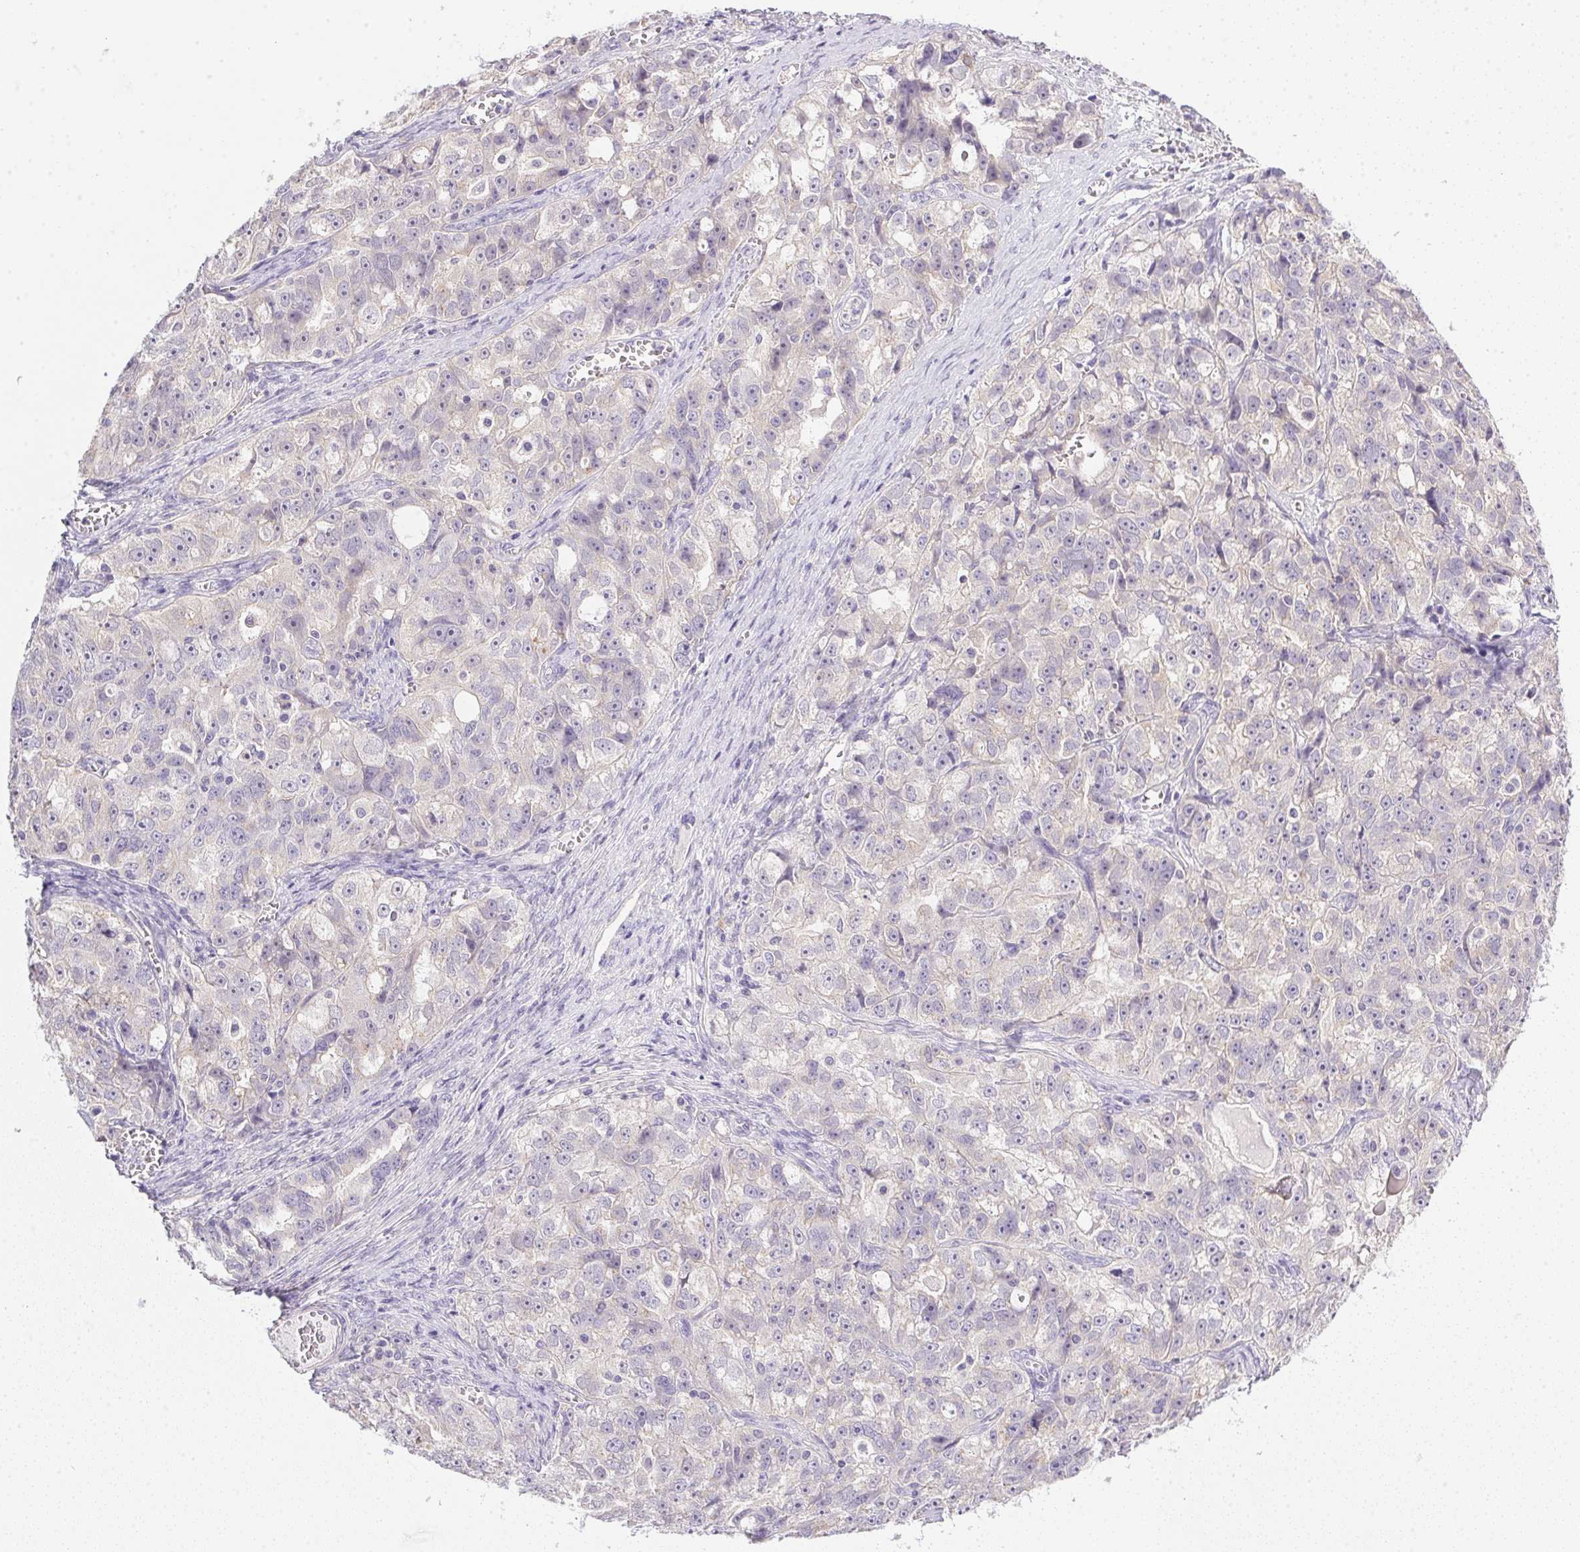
{"staining": {"intensity": "weak", "quantity": "<25%", "location": "cytoplasmic/membranous"}, "tissue": "ovarian cancer", "cell_type": "Tumor cells", "image_type": "cancer", "snomed": [{"axis": "morphology", "description": "Cystadenocarcinoma, serous, NOS"}, {"axis": "topography", "description": "Ovary"}], "caption": "High magnification brightfield microscopy of serous cystadenocarcinoma (ovarian) stained with DAB (3,3'-diaminobenzidine) (brown) and counterstained with hematoxylin (blue): tumor cells show no significant positivity. The staining was performed using DAB to visualize the protein expression in brown, while the nuclei were stained in blue with hematoxylin (Magnification: 20x).", "gene": "SLC17A7", "patient": {"sex": "female", "age": 51}}